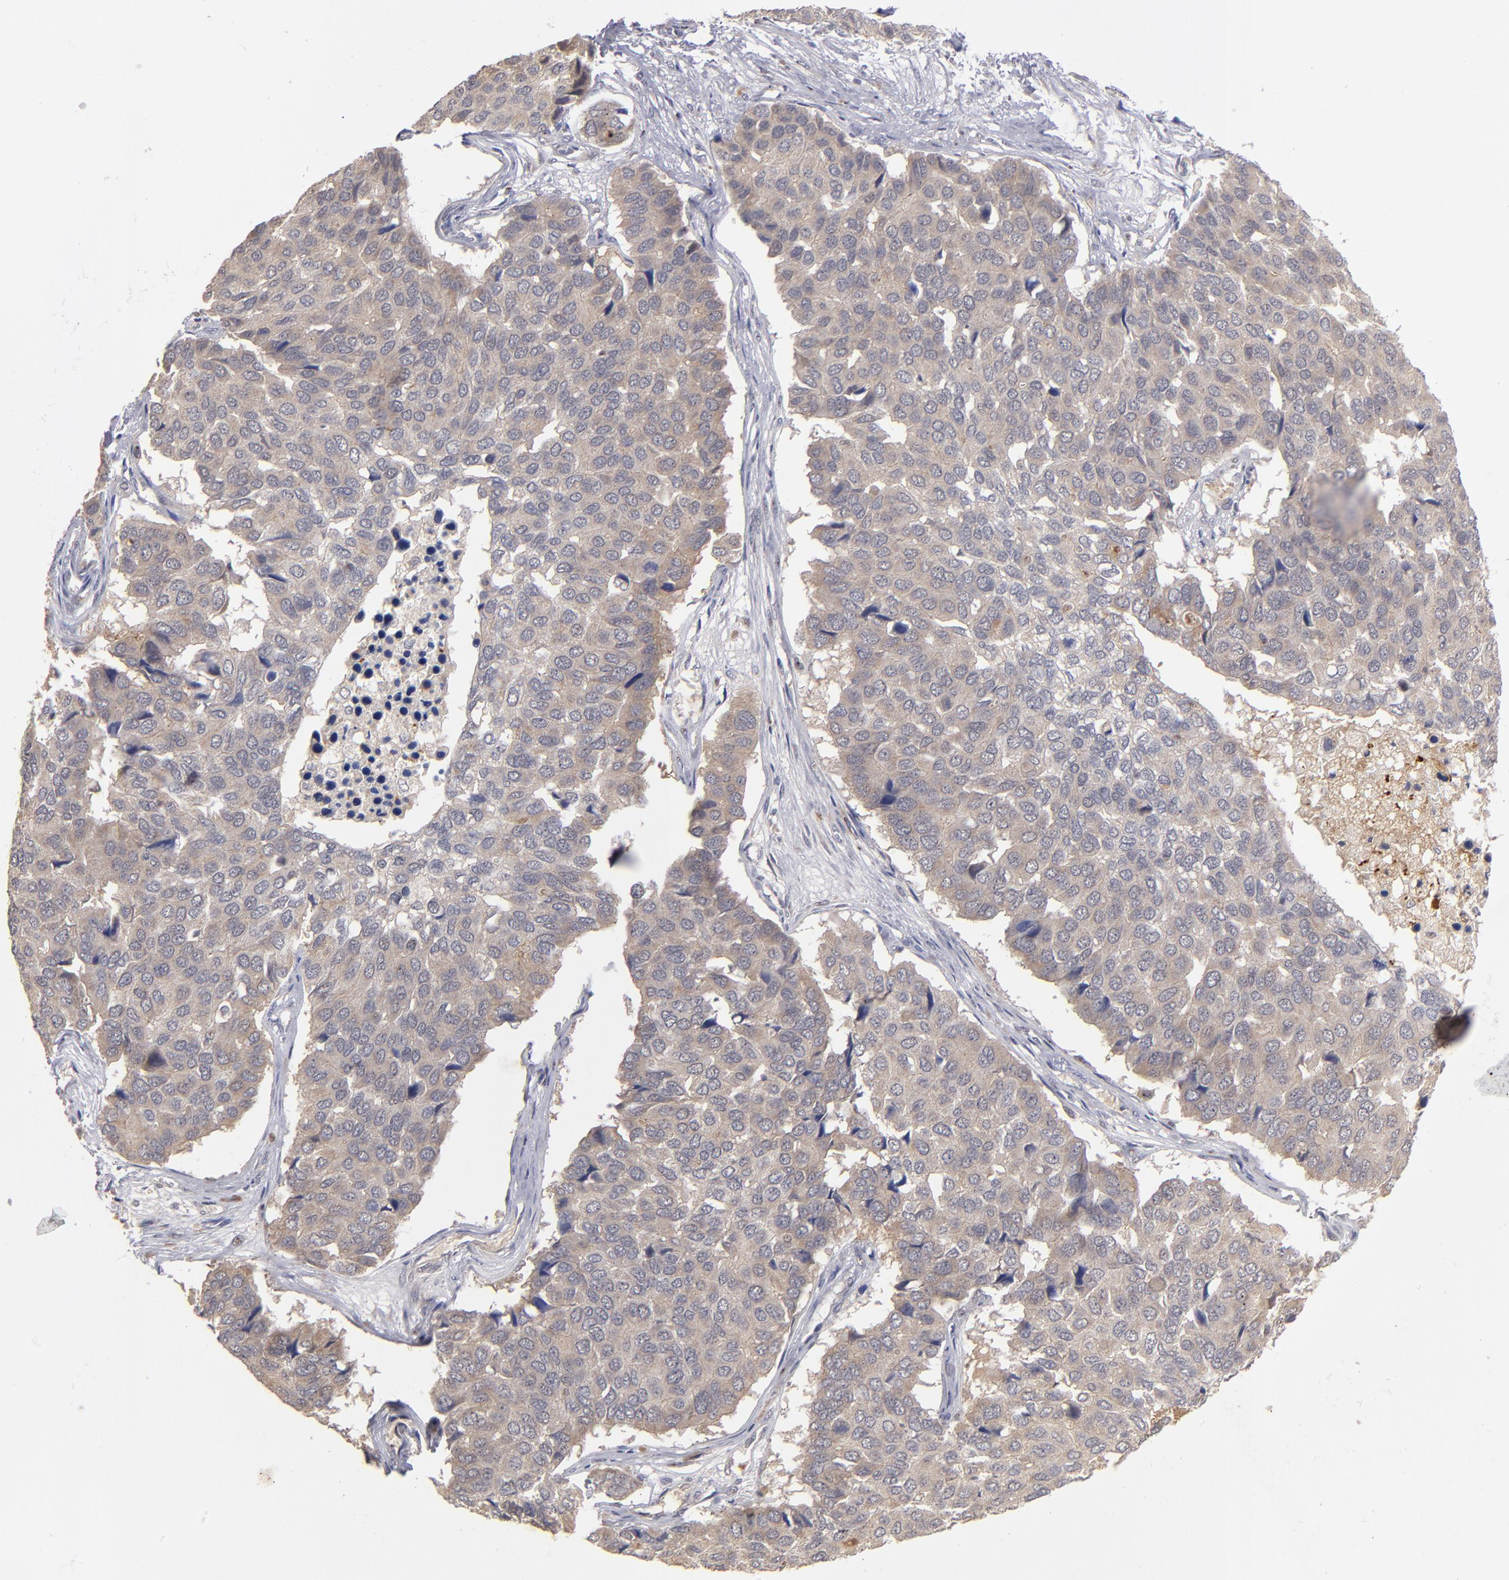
{"staining": {"intensity": "weak", "quantity": "<25%", "location": "cytoplasmic/membranous"}, "tissue": "pancreatic cancer", "cell_type": "Tumor cells", "image_type": "cancer", "snomed": [{"axis": "morphology", "description": "Adenocarcinoma, NOS"}, {"axis": "topography", "description": "Pancreas"}], "caption": "Immunohistochemical staining of human pancreatic cancer (adenocarcinoma) shows no significant positivity in tumor cells.", "gene": "EXD2", "patient": {"sex": "male", "age": 50}}